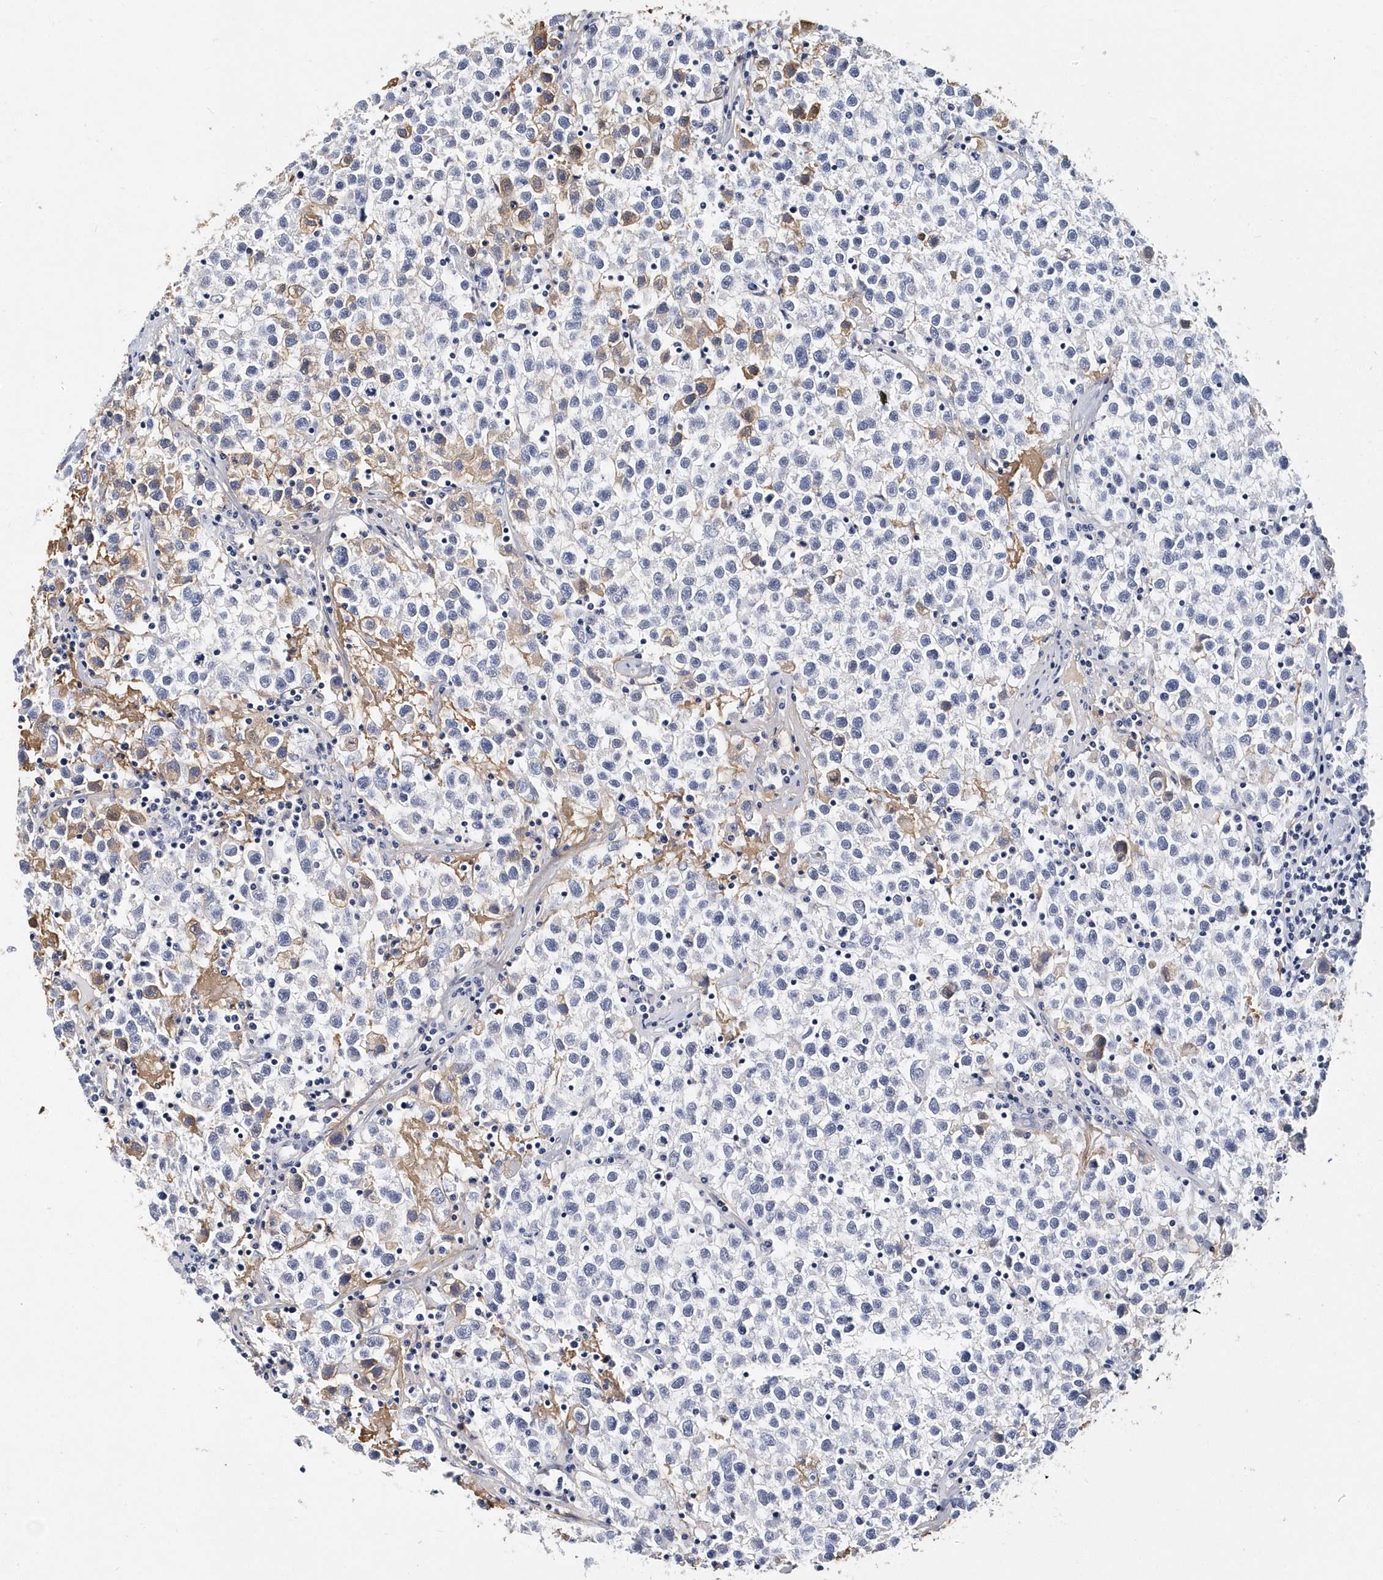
{"staining": {"intensity": "negative", "quantity": "none", "location": "none"}, "tissue": "testis cancer", "cell_type": "Tumor cells", "image_type": "cancer", "snomed": [{"axis": "morphology", "description": "Seminoma, NOS"}, {"axis": "topography", "description": "Testis"}], "caption": "This is an IHC histopathology image of testis seminoma. There is no staining in tumor cells.", "gene": "ITGA2B", "patient": {"sex": "male", "age": 22}}